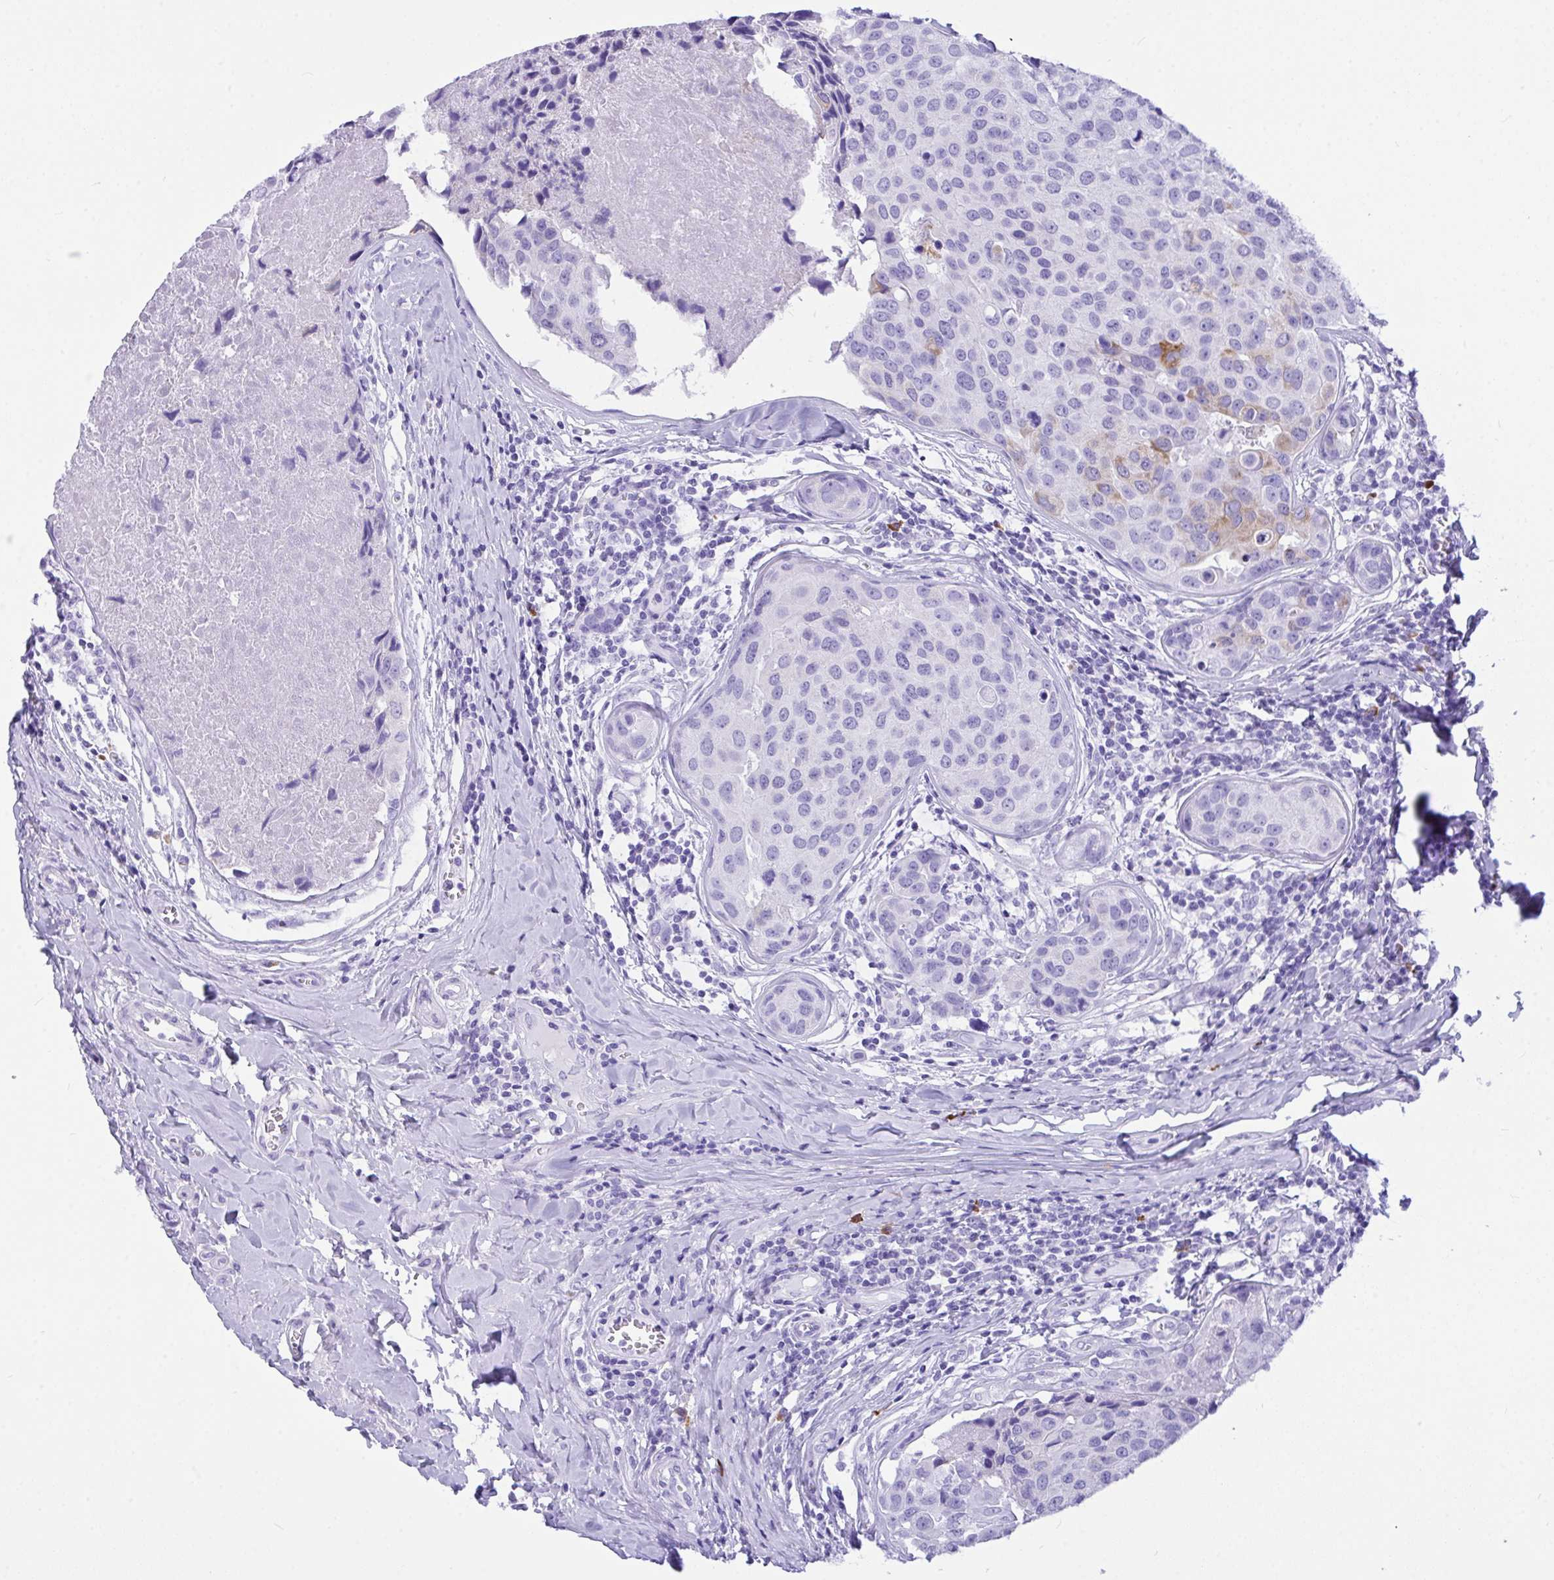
{"staining": {"intensity": "negative", "quantity": "none", "location": "none"}, "tissue": "breast cancer", "cell_type": "Tumor cells", "image_type": "cancer", "snomed": [{"axis": "morphology", "description": "Duct carcinoma"}, {"axis": "topography", "description": "Breast"}], "caption": "A high-resolution micrograph shows immunohistochemistry staining of breast invasive ductal carcinoma, which exhibits no significant expression in tumor cells.", "gene": "BEST4", "patient": {"sex": "female", "age": 24}}